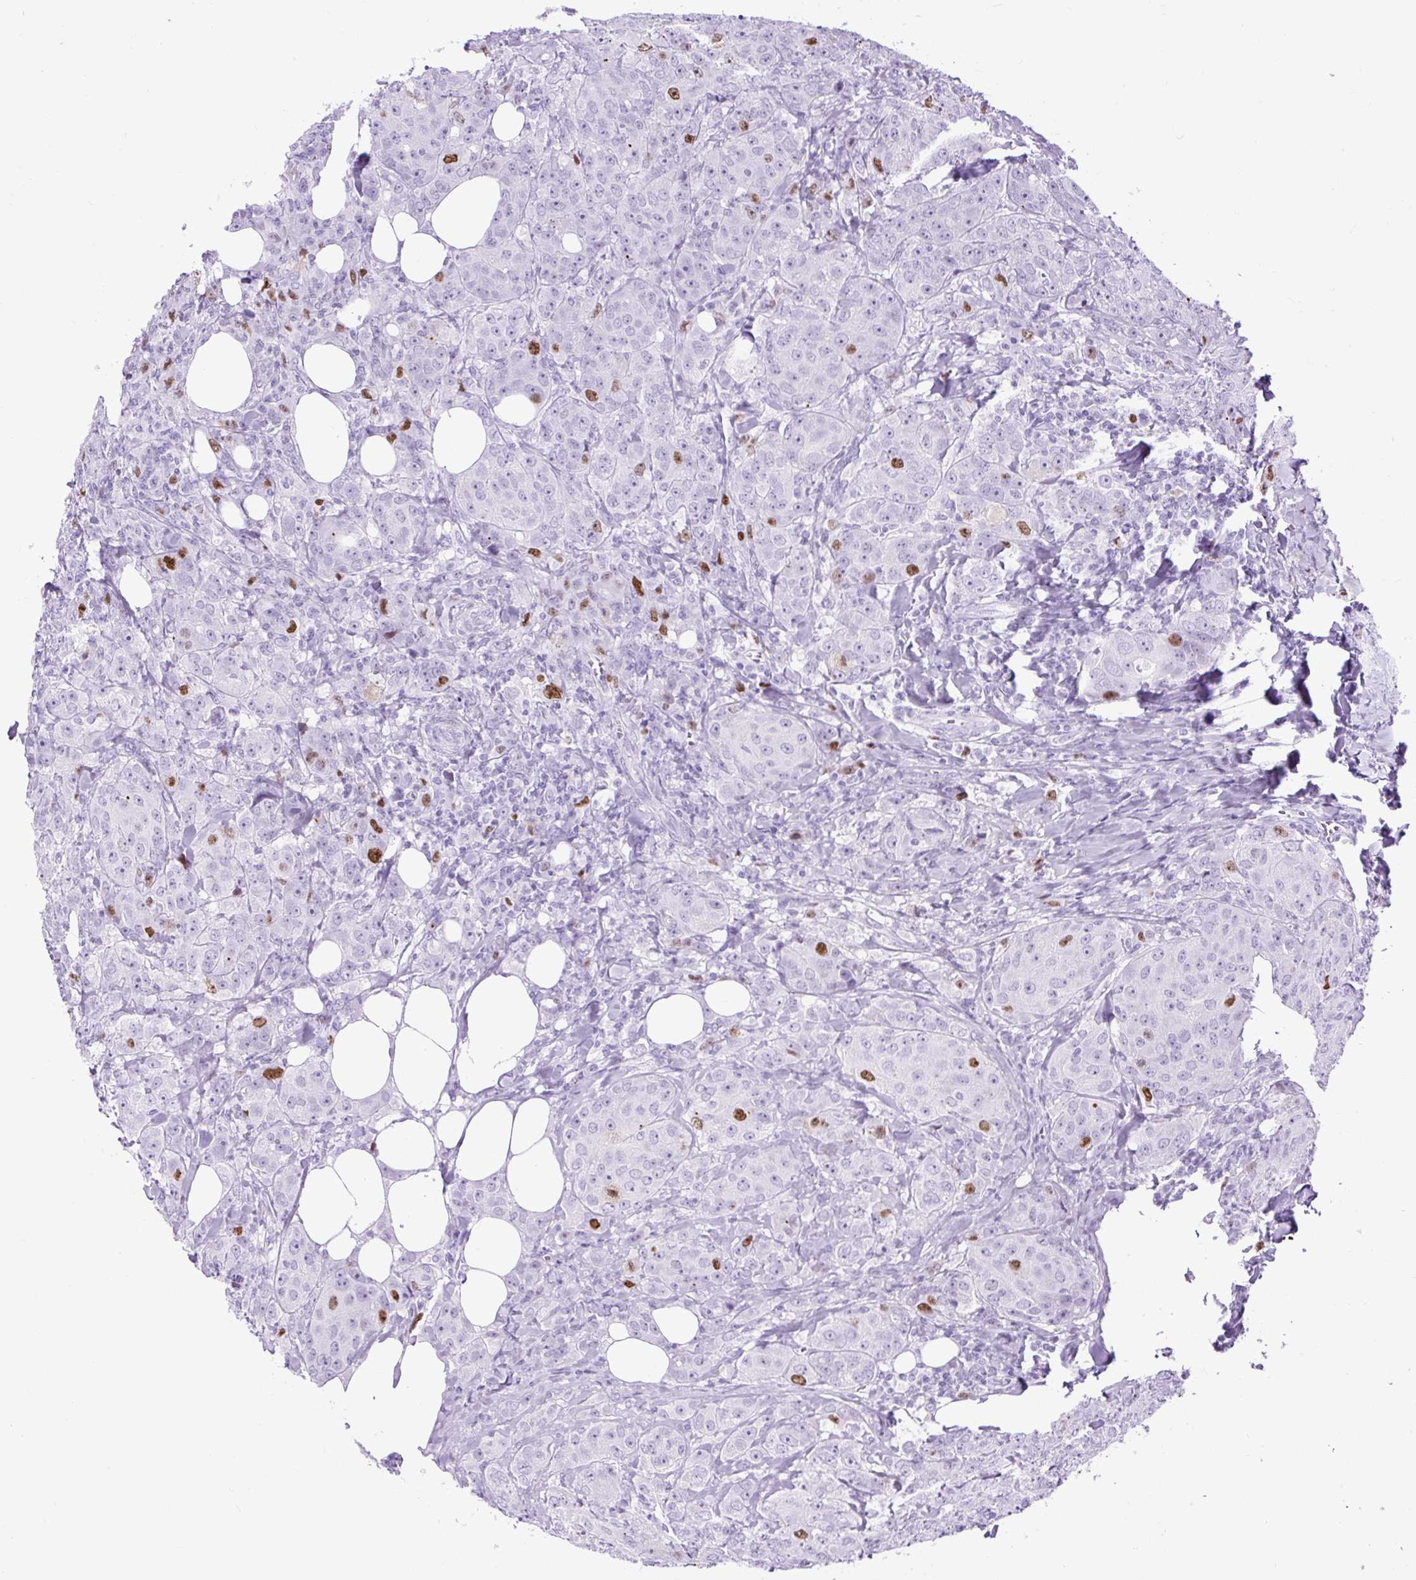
{"staining": {"intensity": "strong", "quantity": "<25%", "location": "nuclear"}, "tissue": "breast cancer", "cell_type": "Tumor cells", "image_type": "cancer", "snomed": [{"axis": "morphology", "description": "Duct carcinoma"}, {"axis": "topography", "description": "Breast"}], "caption": "Breast cancer stained for a protein (brown) displays strong nuclear positive expression in approximately <25% of tumor cells.", "gene": "RACGAP1", "patient": {"sex": "female", "age": 43}}